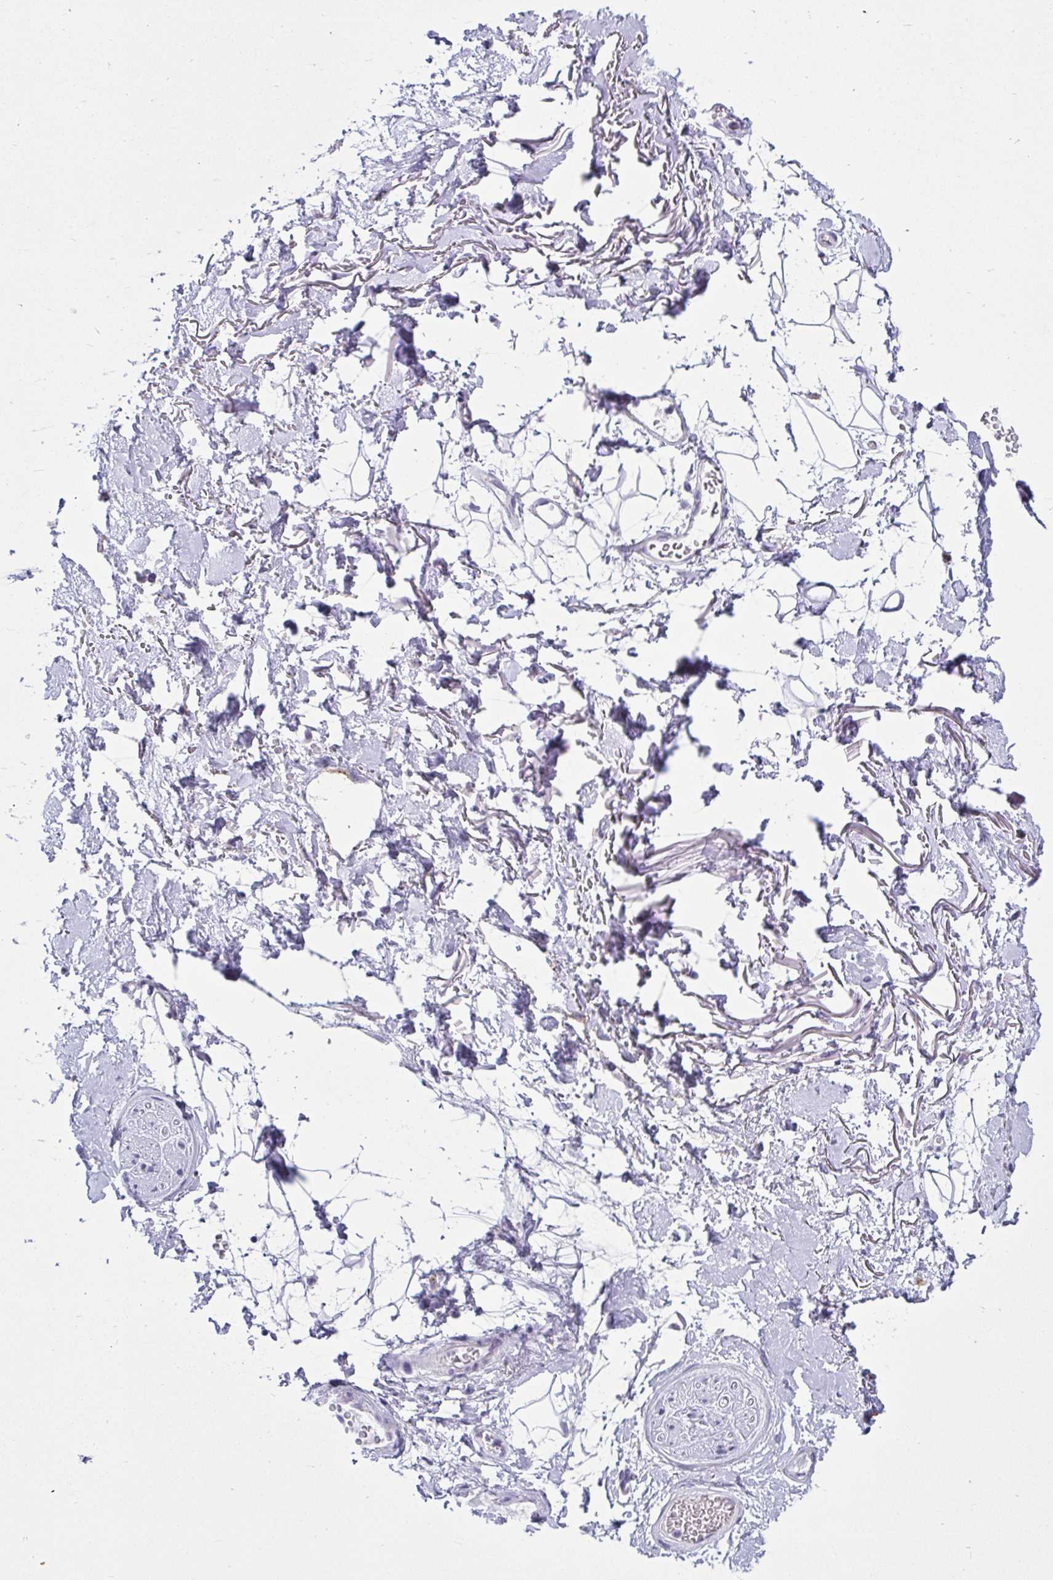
{"staining": {"intensity": "negative", "quantity": "none", "location": "none"}, "tissue": "adipose tissue", "cell_type": "Adipocytes", "image_type": "normal", "snomed": [{"axis": "morphology", "description": "Normal tissue, NOS"}, {"axis": "topography", "description": "Anal"}, {"axis": "topography", "description": "Peripheral nerve tissue"}], "caption": "Immunohistochemistry (IHC) micrograph of benign adipose tissue stained for a protein (brown), which exhibits no staining in adipocytes. The staining was performed using DAB to visualize the protein expression in brown, while the nuclei were stained in blue with hematoxylin (Magnification: 20x).", "gene": "CTSZ", "patient": {"sex": "male", "age": 78}}